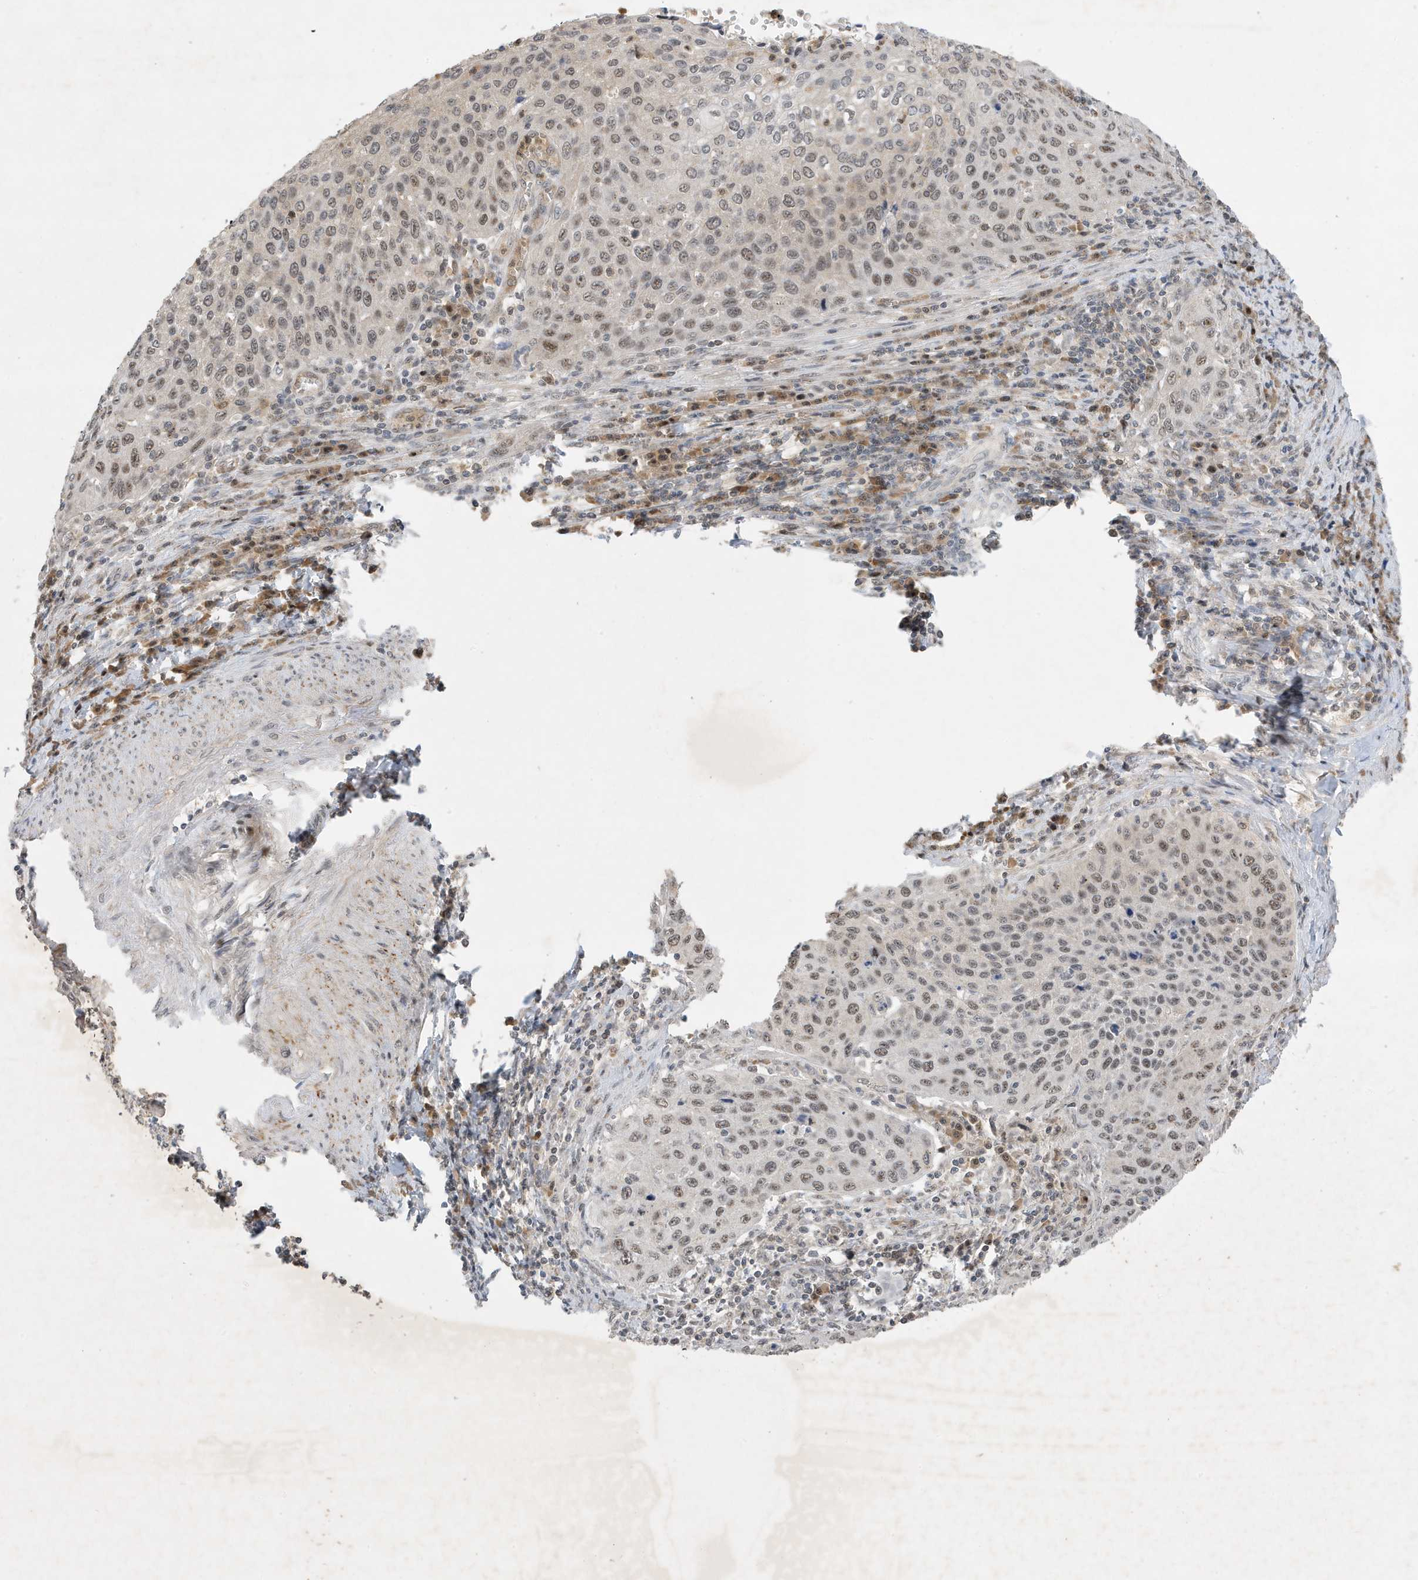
{"staining": {"intensity": "weak", "quantity": ">75%", "location": "nuclear"}, "tissue": "cervical cancer", "cell_type": "Tumor cells", "image_type": "cancer", "snomed": [{"axis": "morphology", "description": "Squamous cell carcinoma, NOS"}, {"axis": "topography", "description": "Cervix"}], "caption": "Brown immunohistochemical staining in squamous cell carcinoma (cervical) demonstrates weak nuclear staining in approximately >75% of tumor cells. (DAB IHC, brown staining for protein, blue staining for nuclei).", "gene": "MAST3", "patient": {"sex": "female", "age": 32}}